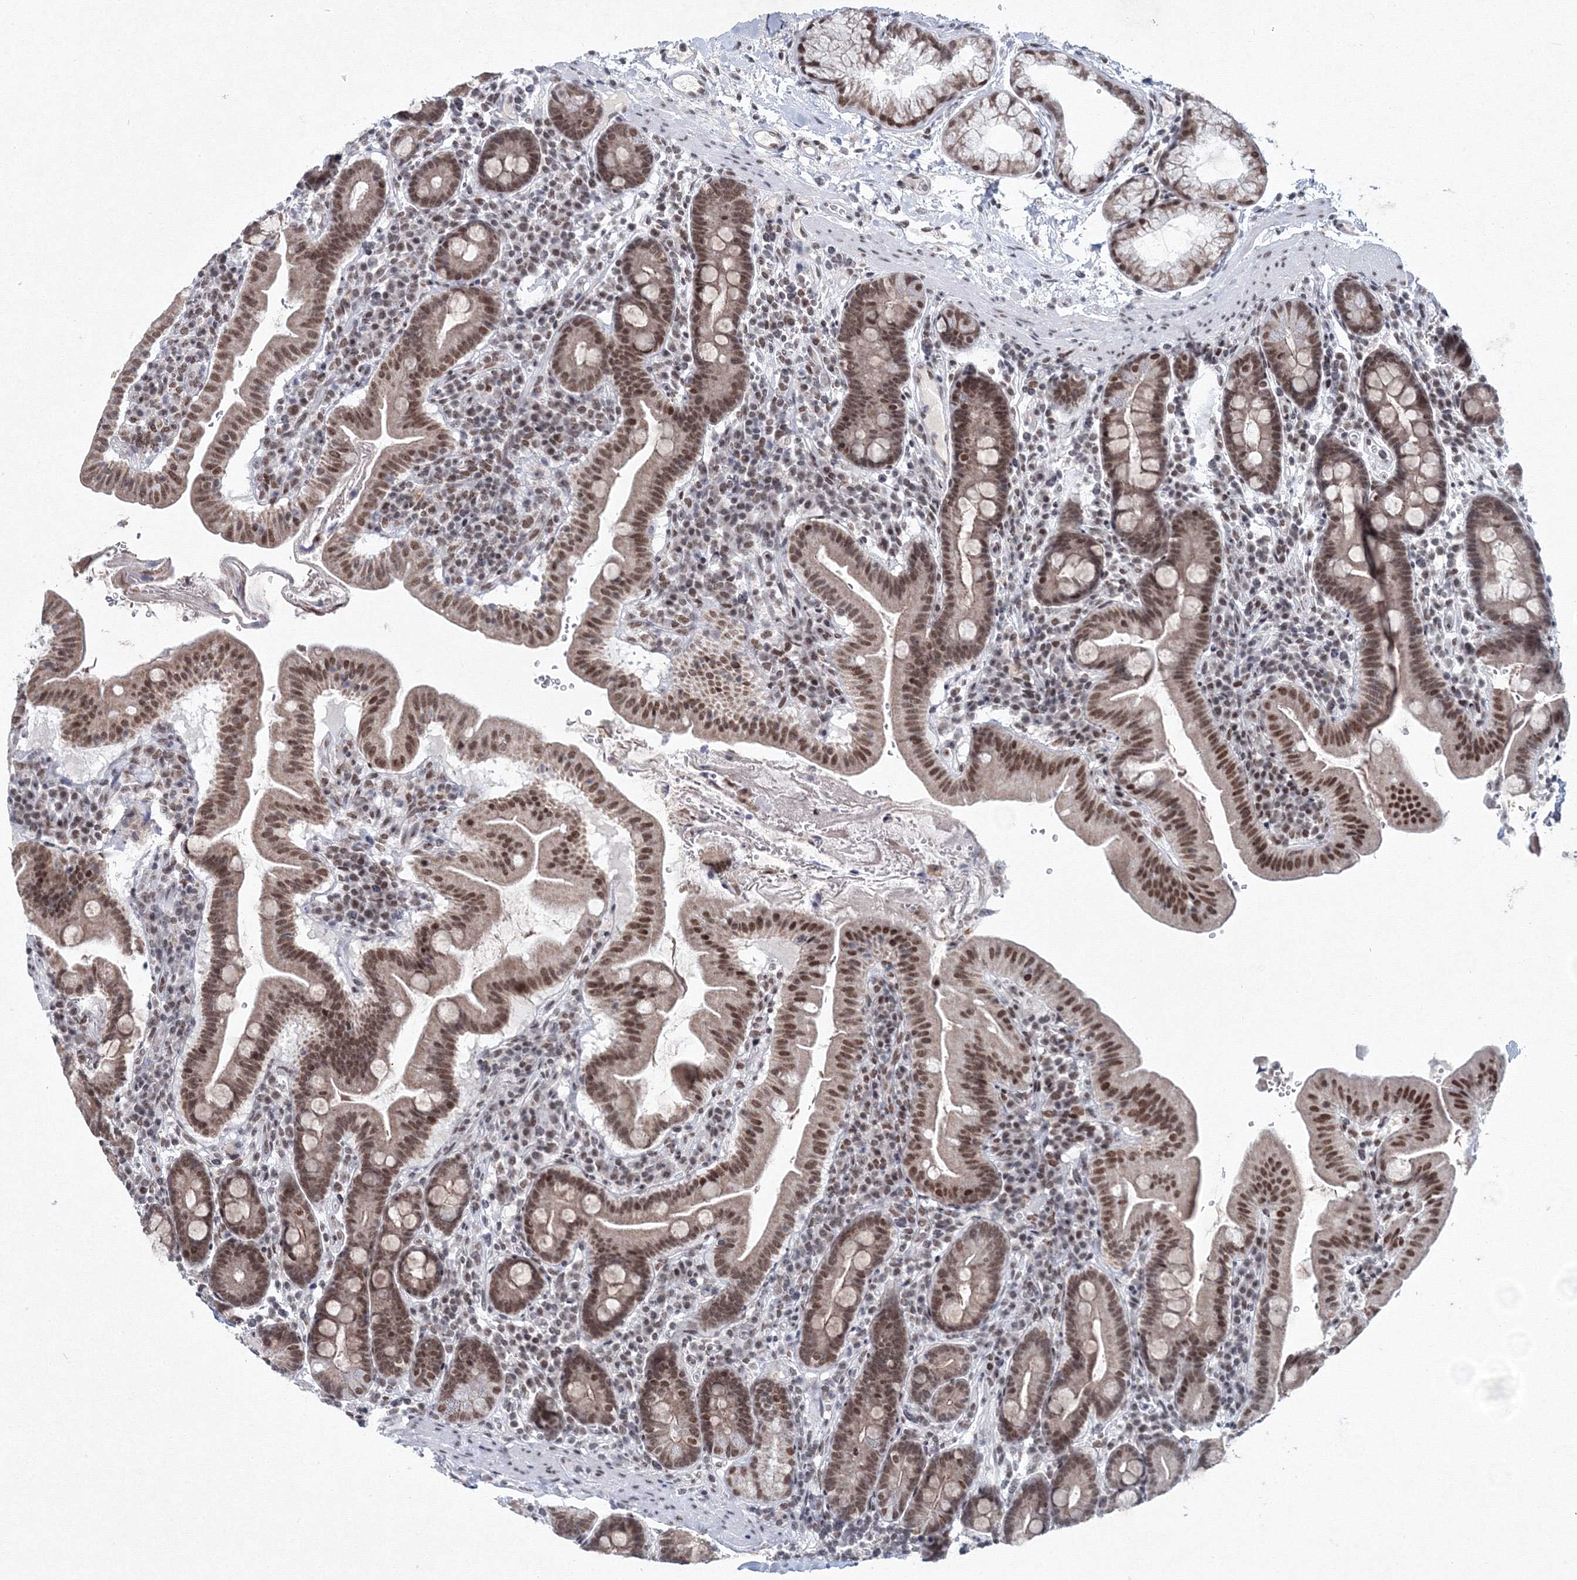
{"staining": {"intensity": "moderate", "quantity": ">75%", "location": "nuclear"}, "tissue": "duodenum", "cell_type": "Glandular cells", "image_type": "normal", "snomed": [{"axis": "morphology", "description": "Normal tissue, NOS"}, {"axis": "morphology", "description": "Adenocarcinoma, NOS"}, {"axis": "topography", "description": "Pancreas"}, {"axis": "topography", "description": "Duodenum"}], "caption": "High-magnification brightfield microscopy of benign duodenum stained with DAB (brown) and counterstained with hematoxylin (blue). glandular cells exhibit moderate nuclear expression is appreciated in approximately>75% of cells.", "gene": "SF3B6", "patient": {"sex": "male", "age": 50}}